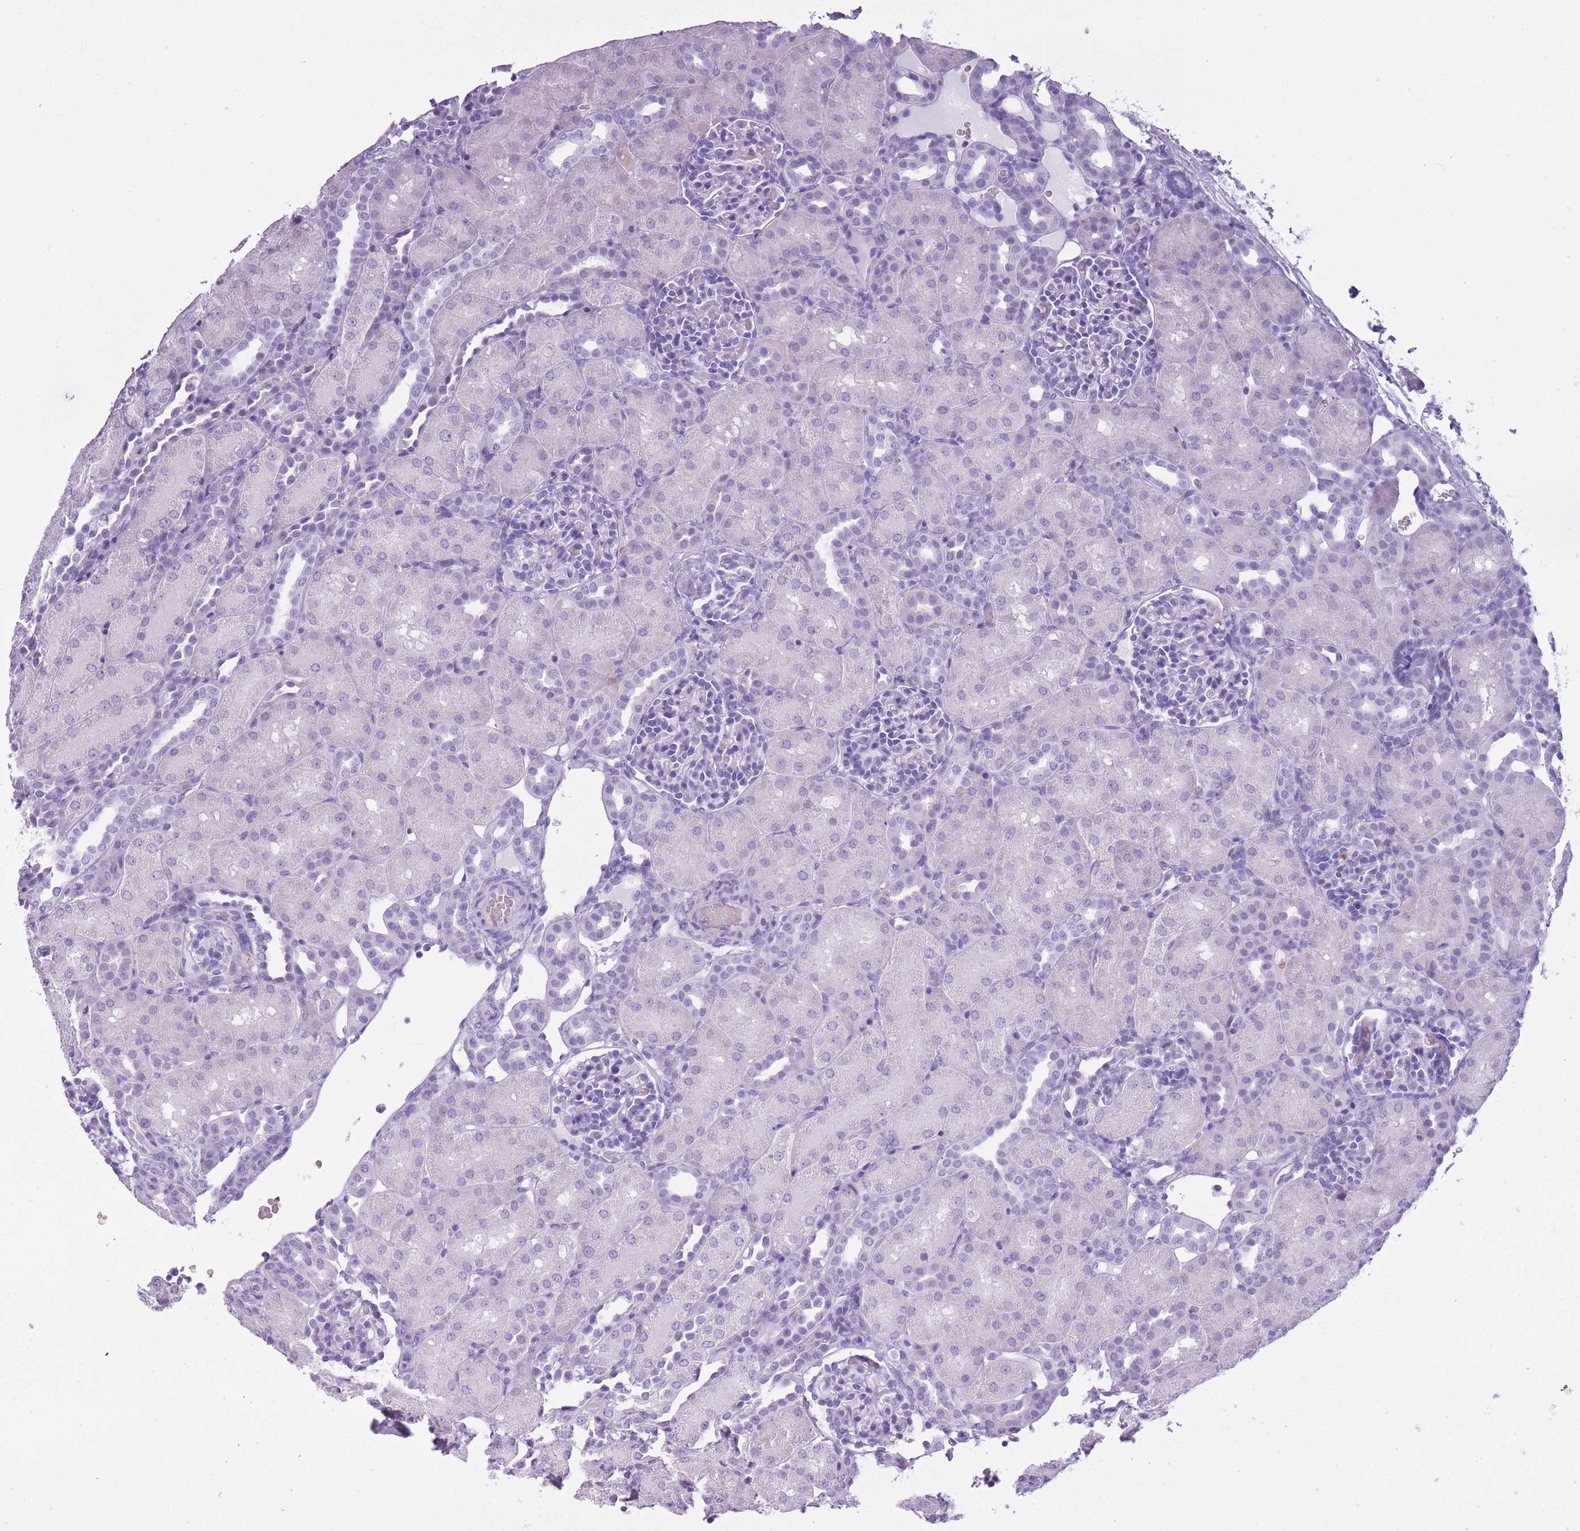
{"staining": {"intensity": "negative", "quantity": "none", "location": "none"}, "tissue": "kidney", "cell_type": "Cells in glomeruli", "image_type": "normal", "snomed": [{"axis": "morphology", "description": "Normal tissue, NOS"}, {"axis": "topography", "description": "Kidney"}], "caption": "High magnification brightfield microscopy of normal kidney stained with DAB (brown) and counterstained with hematoxylin (blue): cells in glomeruli show no significant positivity.", "gene": "OR7C1", "patient": {"sex": "male", "age": 1}}